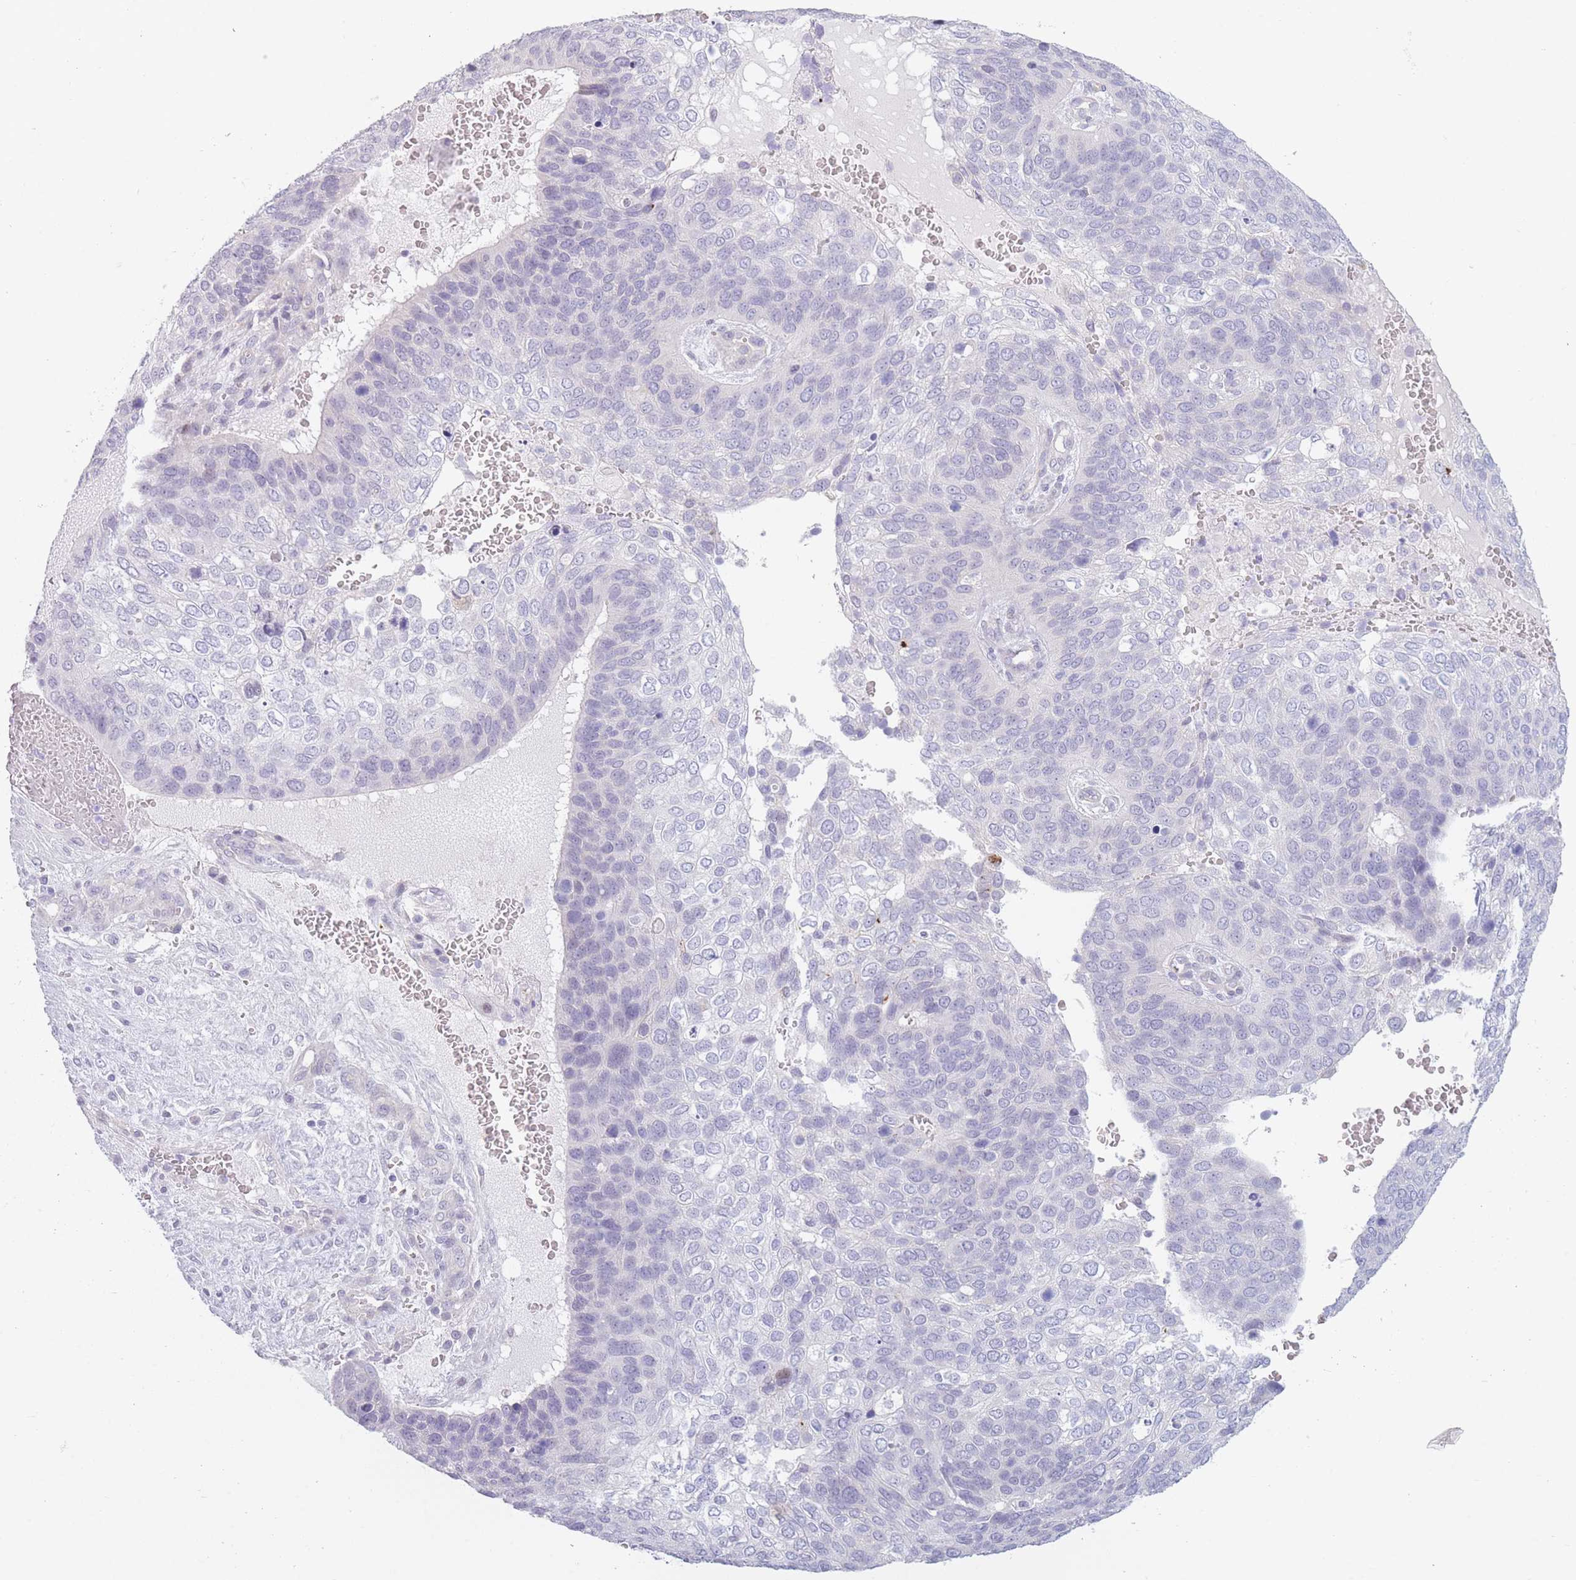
{"staining": {"intensity": "negative", "quantity": "none", "location": "none"}, "tissue": "skin cancer", "cell_type": "Tumor cells", "image_type": "cancer", "snomed": [{"axis": "morphology", "description": "Basal cell carcinoma"}, {"axis": "topography", "description": "Skin"}], "caption": "This is an IHC image of basal cell carcinoma (skin). There is no positivity in tumor cells.", "gene": "PLEKHG2", "patient": {"sex": "female", "age": 74}}